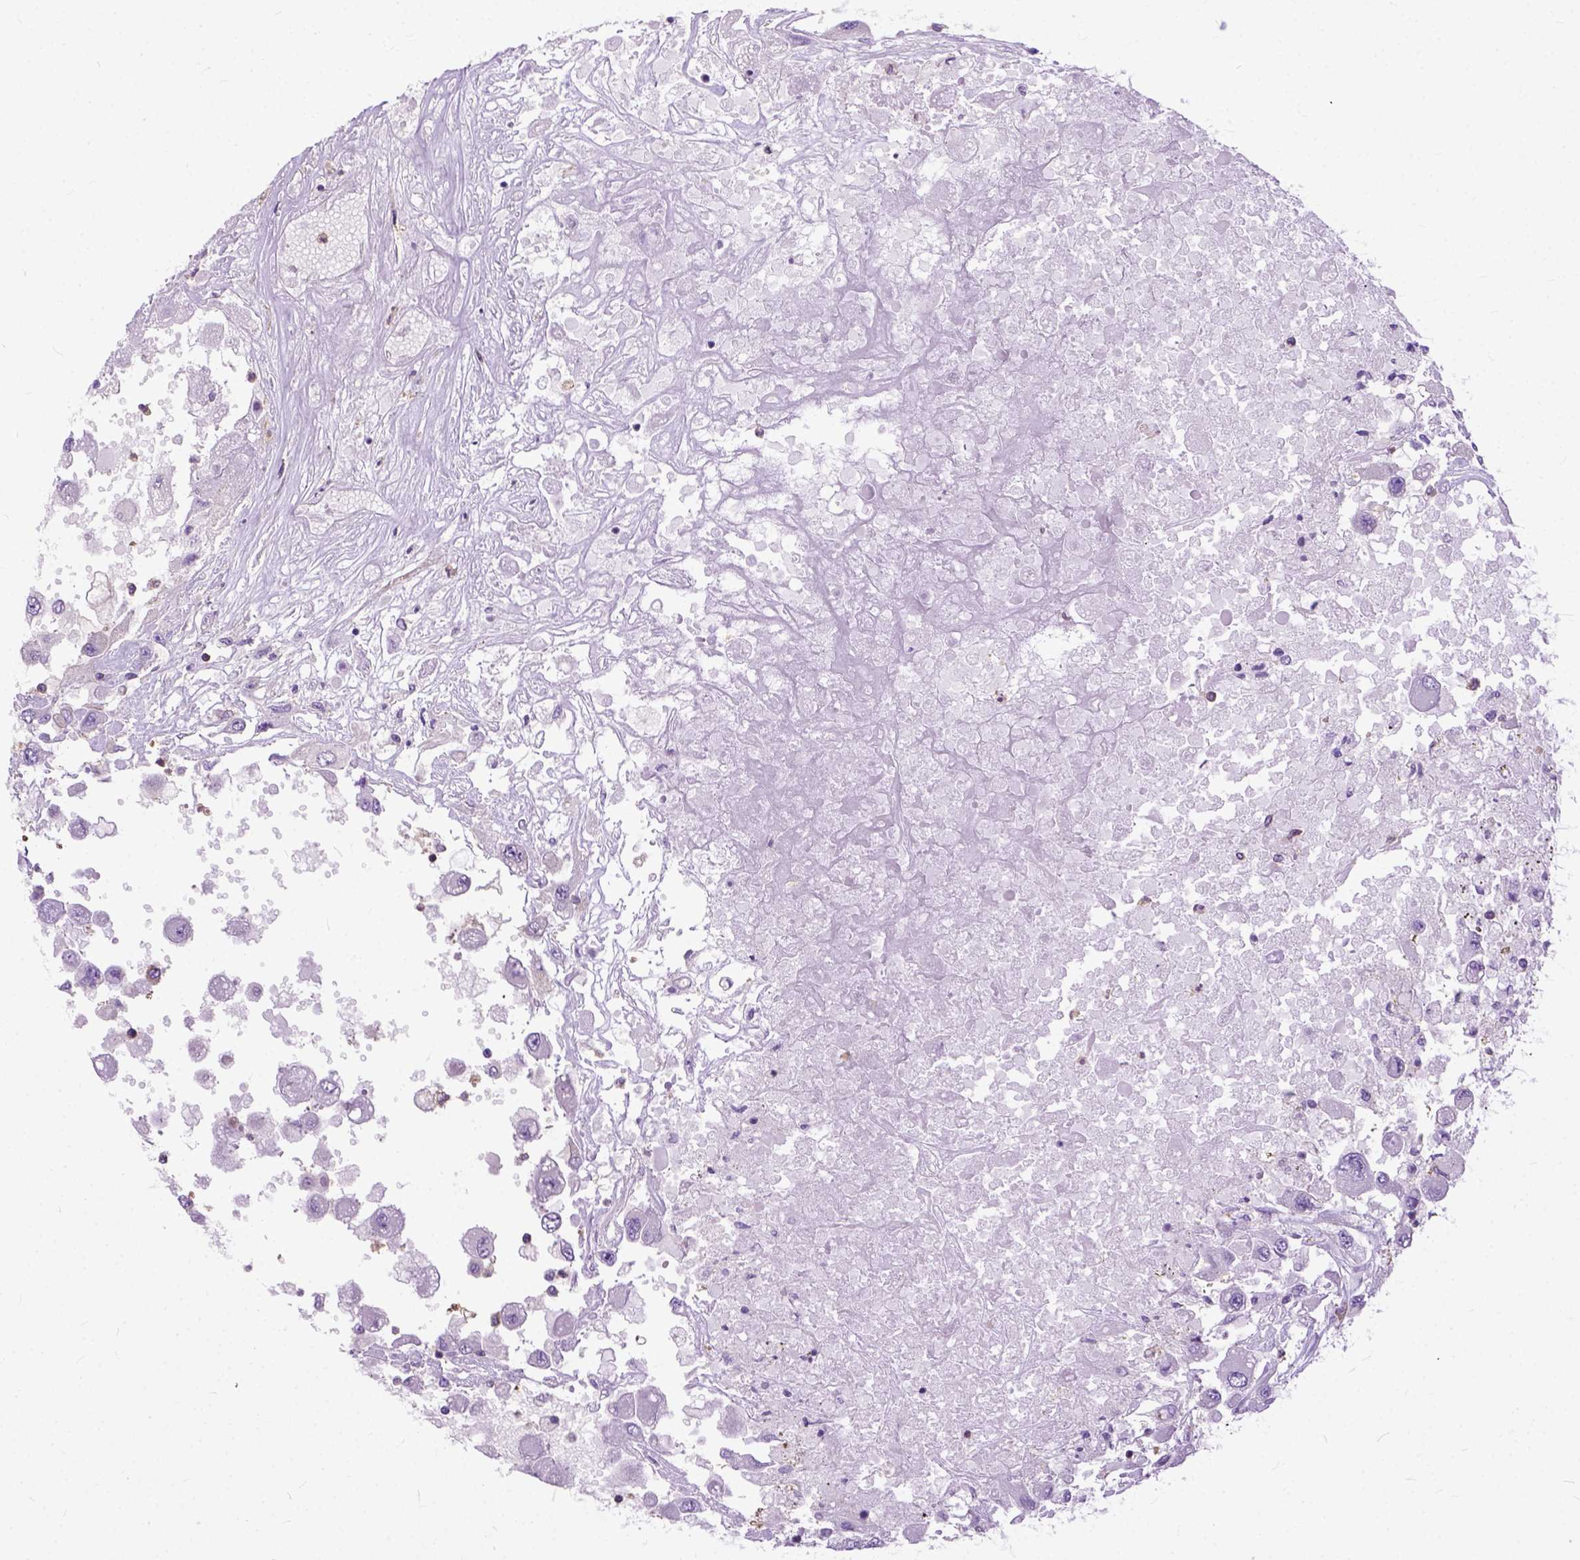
{"staining": {"intensity": "negative", "quantity": "none", "location": "none"}, "tissue": "renal cancer", "cell_type": "Tumor cells", "image_type": "cancer", "snomed": [{"axis": "morphology", "description": "Adenocarcinoma, NOS"}, {"axis": "topography", "description": "Kidney"}], "caption": "Tumor cells are negative for brown protein staining in renal adenocarcinoma.", "gene": "NAMPT", "patient": {"sex": "female", "age": 67}}